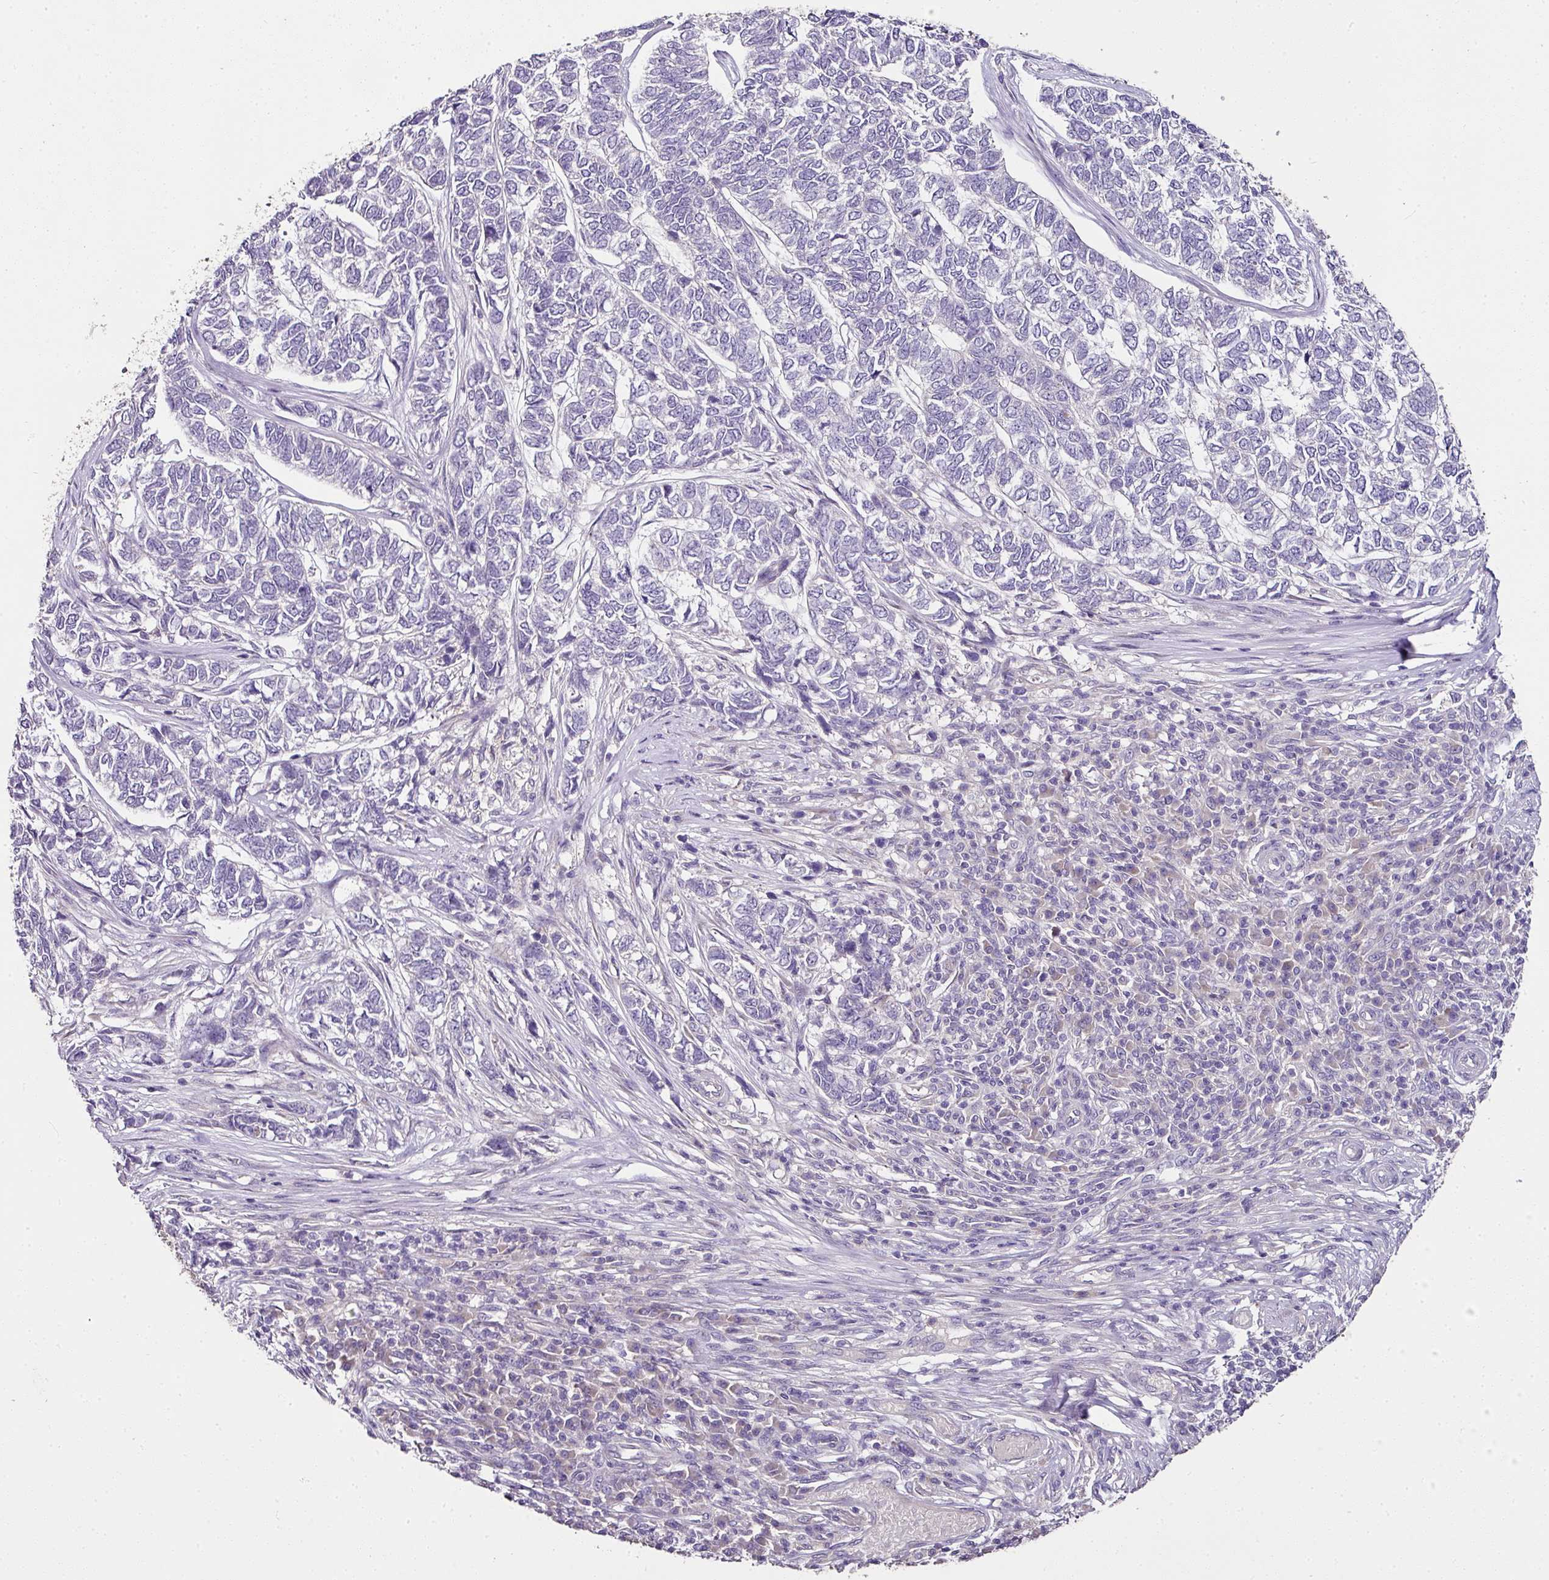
{"staining": {"intensity": "negative", "quantity": "none", "location": "none"}, "tissue": "skin cancer", "cell_type": "Tumor cells", "image_type": "cancer", "snomed": [{"axis": "morphology", "description": "Basal cell carcinoma"}, {"axis": "topography", "description": "Skin"}], "caption": "A photomicrograph of basal cell carcinoma (skin) stained for a protein reveals no brown staining in tumor cells.", "gene": "SKIC2", "patient": {"sex": "female", "age": 65}}